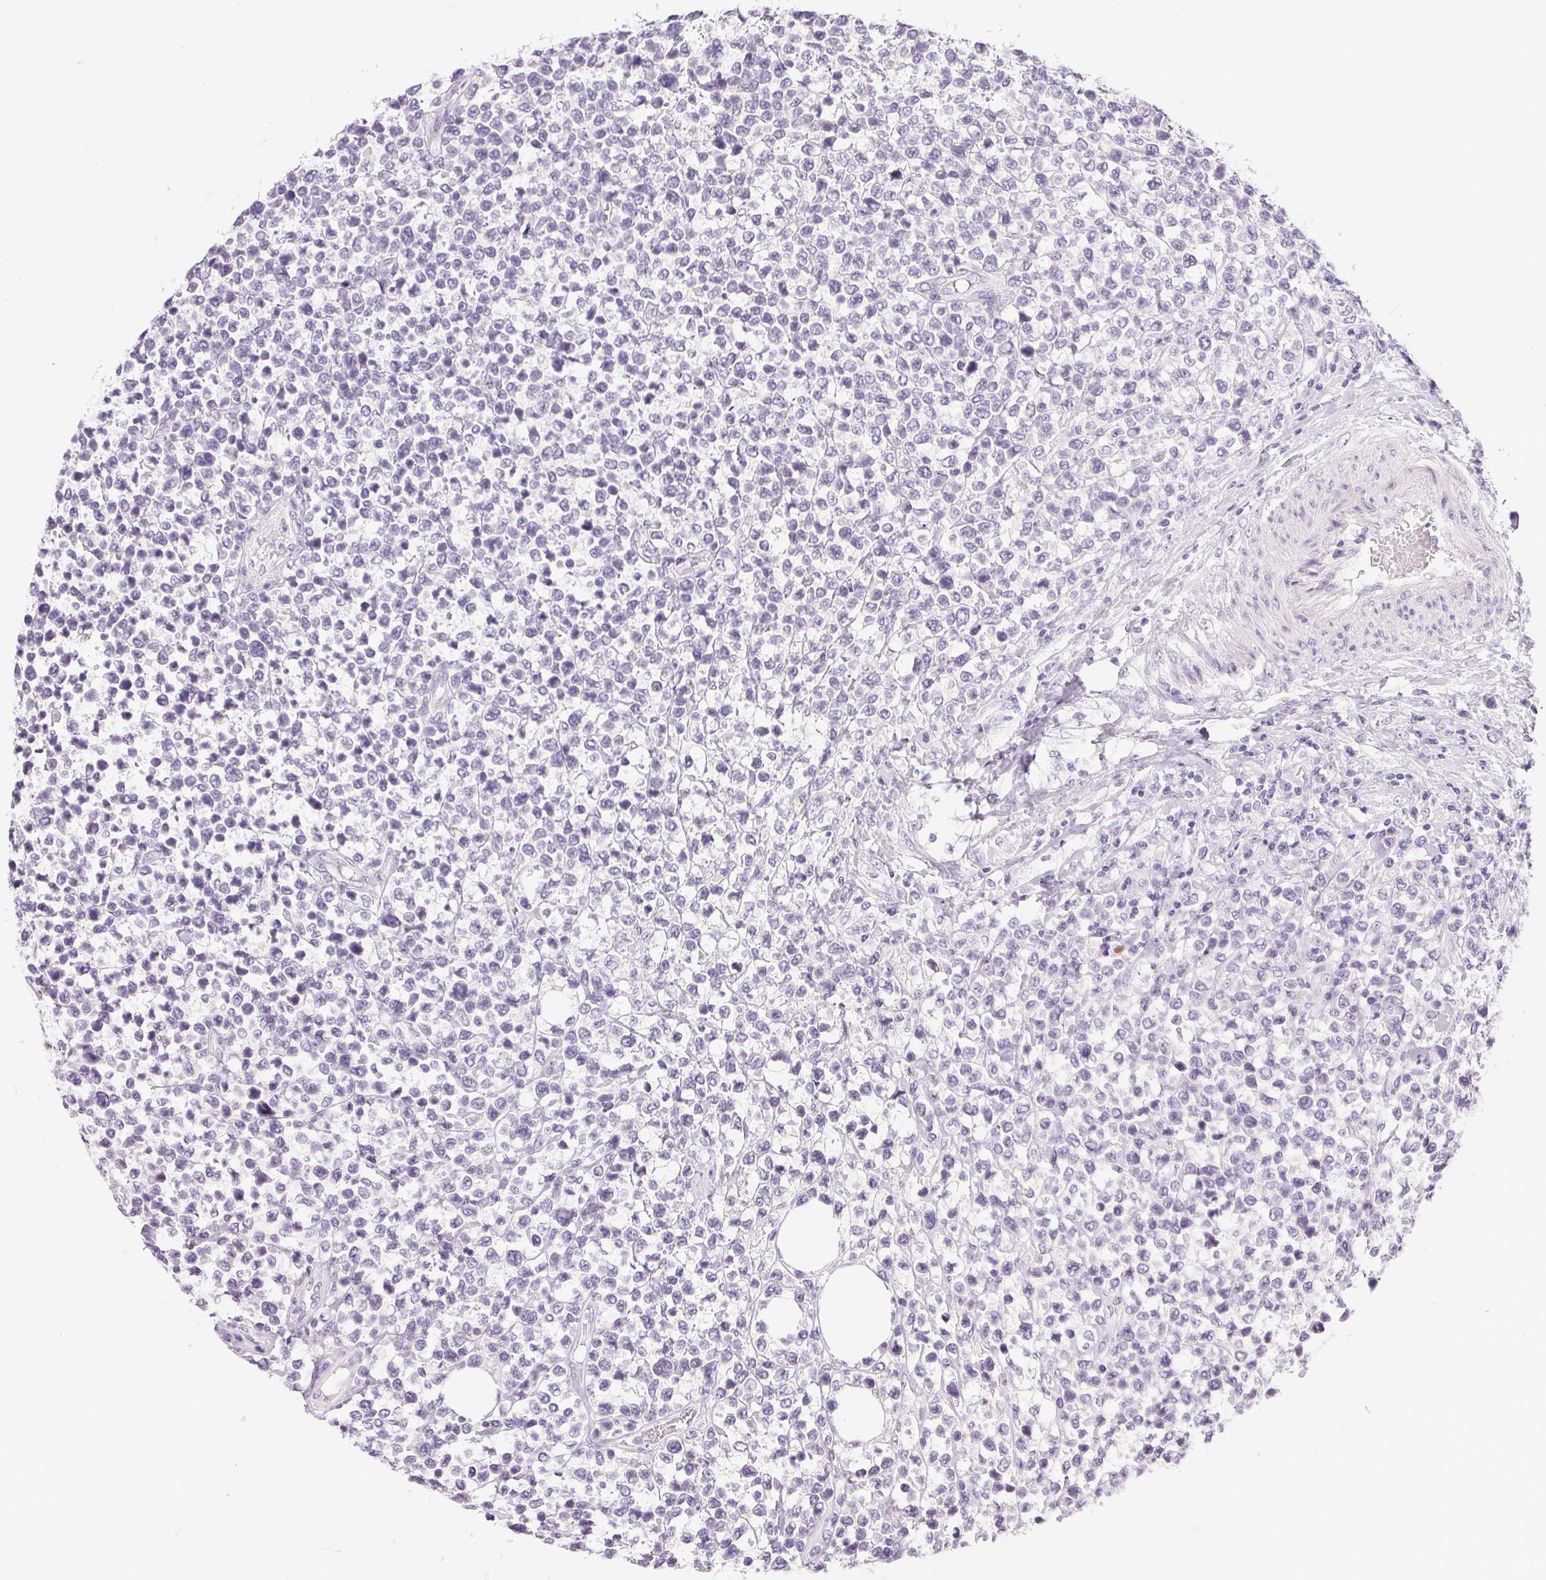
{"staining": {"intensity": "negative", "quantity": "none", "location": "none"}, "tissue": "lymphoma", "cell_type": "Tumor cells", "image_type": "cancer", "snomed": [{"axis": "morphology", "description": "Malignant lymphoma, non-Hodgkin's type, High grade"}, {"axis": "topography", "description": "Soft tissue"}], "caption": "Immunohistochemistry histopathology image of human lymphoma stained for a protein (brown), which demonstrates no expression in tumor cells. (Stains: DAB (3,3'-diaminobenzidine) immunohistochemistry (IHC) with hematoxylin counter stain, Microscopy: brightfield microscopy at high magnification).", "gene": "GSDMC", "patient": {"sex": "female", "age": 56}}